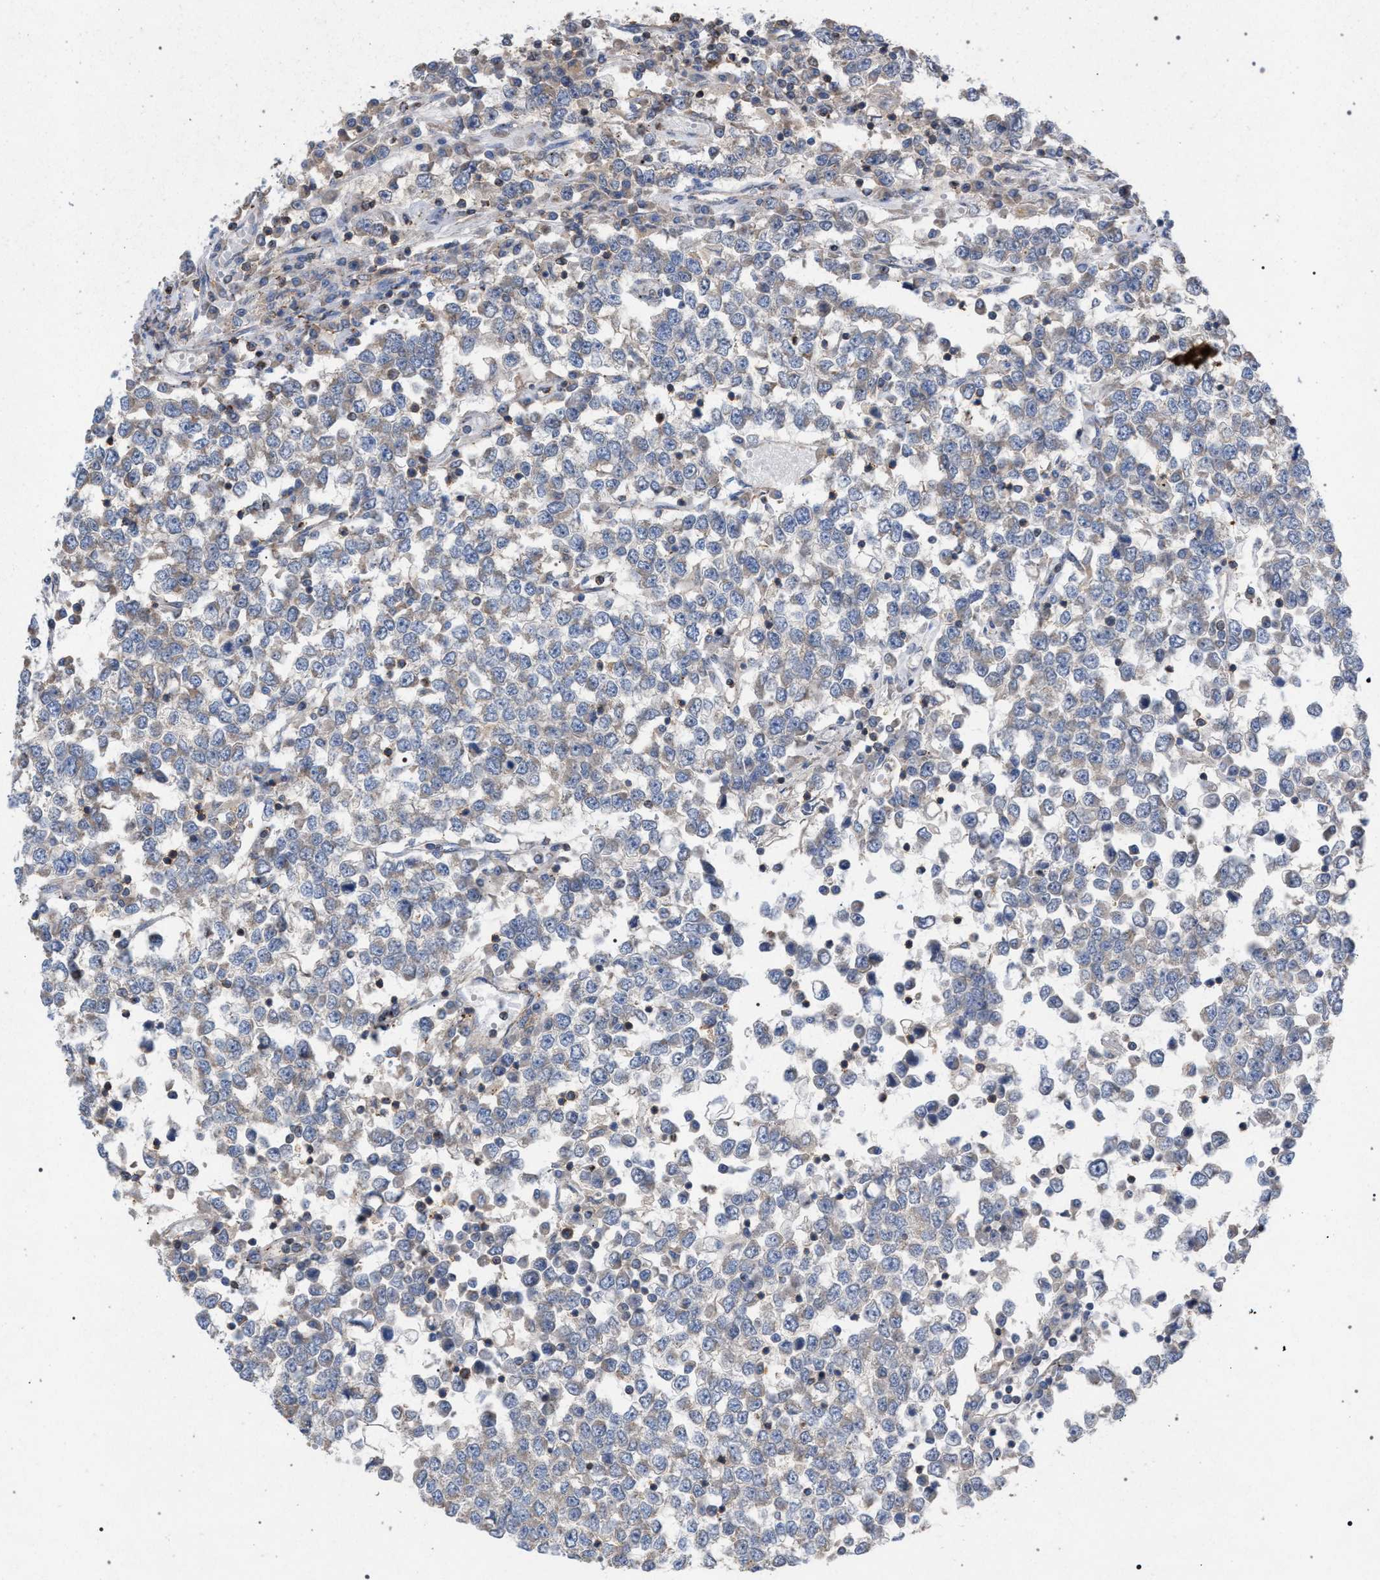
{"staining": {"intensity": "weak", "quantity": "<25%", "location": "cytoplasmic/membranous"}, "tissue": "testis cancer", "cell_type": "Tumor cells", "image_type": "cancer", "snomed": [{"axis": "morphology", "description": "Seminoma, NOS"}, {"axis": "topography", "description": "Testis"}], "caption": "There is no significant expression in tumor cells of seminoma (testis). (Brightfield microscopy of DAB IHC at high magnification).", "gene": "VPS13A", "patient": {"sex": "male", "age": 65}}